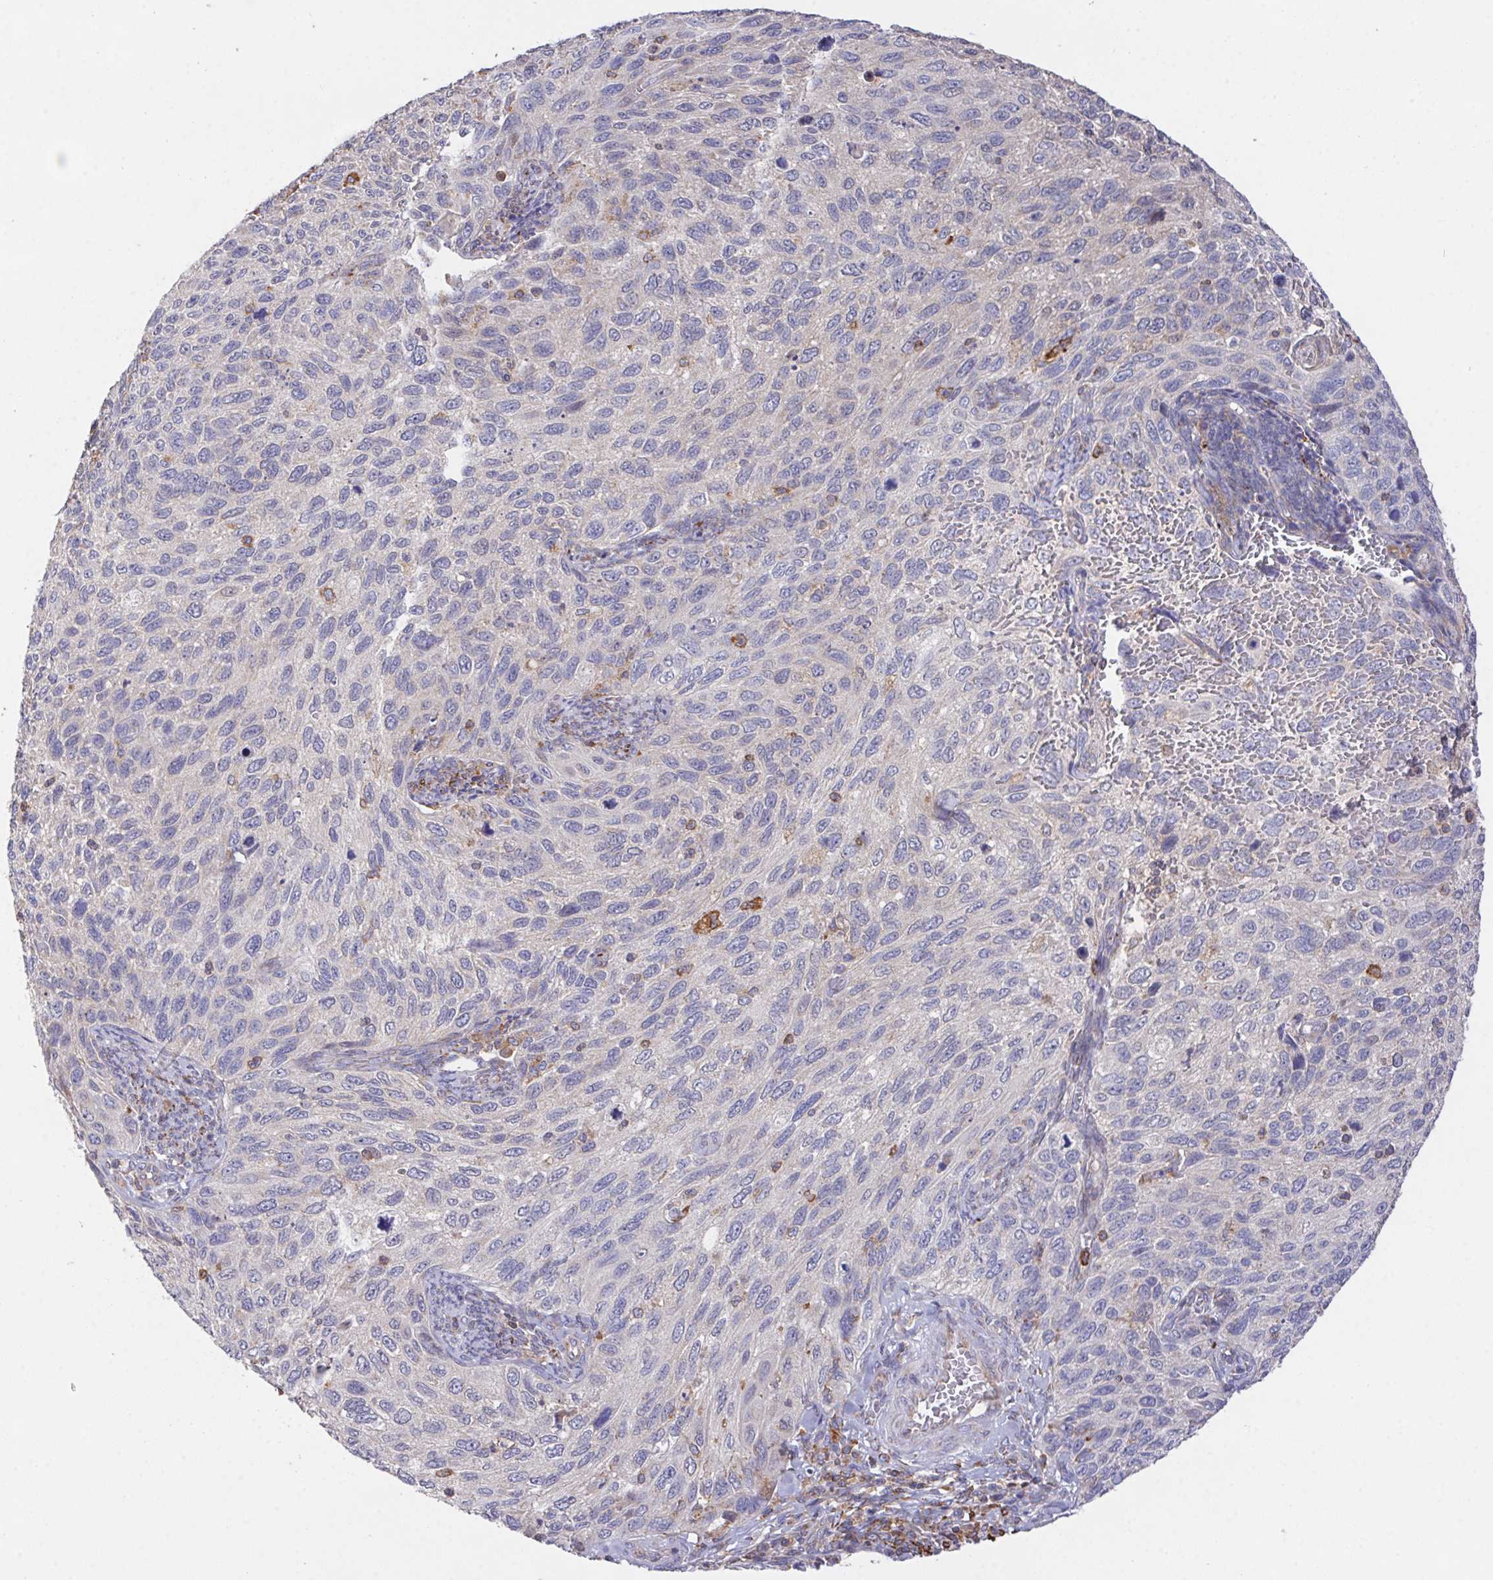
{"staining": {"intensity": "negative", "quantity": "none", "location": "none"}, "tissue": "cervical cancer", "cell_type": "Tumor cells", "image_type": "cancer", "snomed": [{"axis": "morphology", "description": "Squamous cell carcinoma, NOS"}, {"axis": "topography", "description": "Cervix"}], "caption": "Immunohistochemistry (IHC) histopathology image of neoplastic tissue: human cervical squamous cell carcinoma stained with DAB displays no significant protein positivity in tumor cells.", "gene": "FAM241A", "patient": {"sex": "female", "age": 70}}